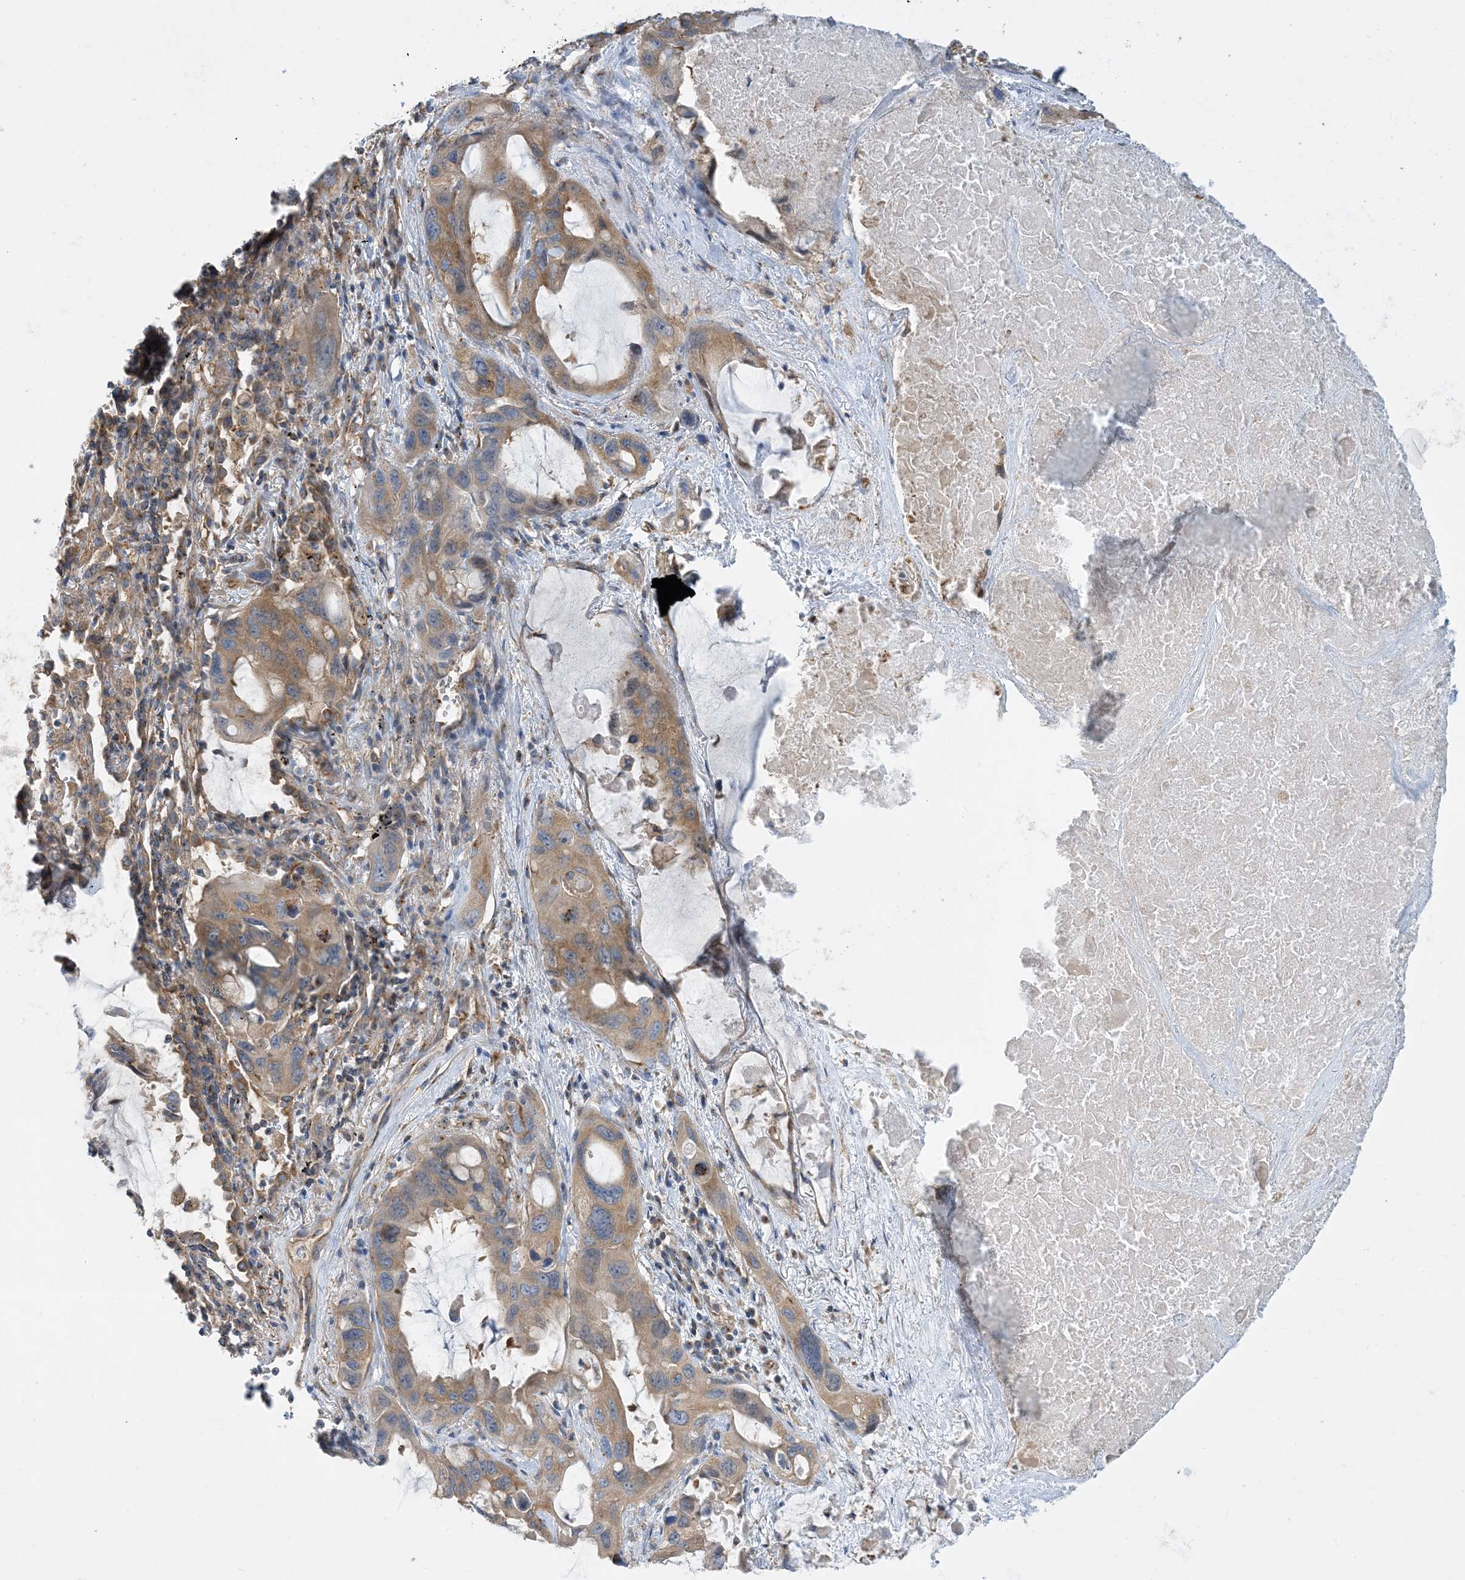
{"staining": {"intensity": "moderate", "quantity": ">75%", "location": "cytoplasmic/membranous"}, "tissue": "lung cancer", "cell_type": "Tumor cells", "image_type": "cancer", "snomed": [{"axis": "morphology", "description": "Squamous cell carcinoma, NOS"}, {"axis": "topography", "description": "Lung"}], "caption": "Squamous cell carcinoma (lung) tissue exhibits moderate cytoplasmic/membranous positivity in about >75% of tumor cells, visualized by immunohistochemistry.", "gene": "SIDT1", "patient": {"sex": "female", "age": 73}}